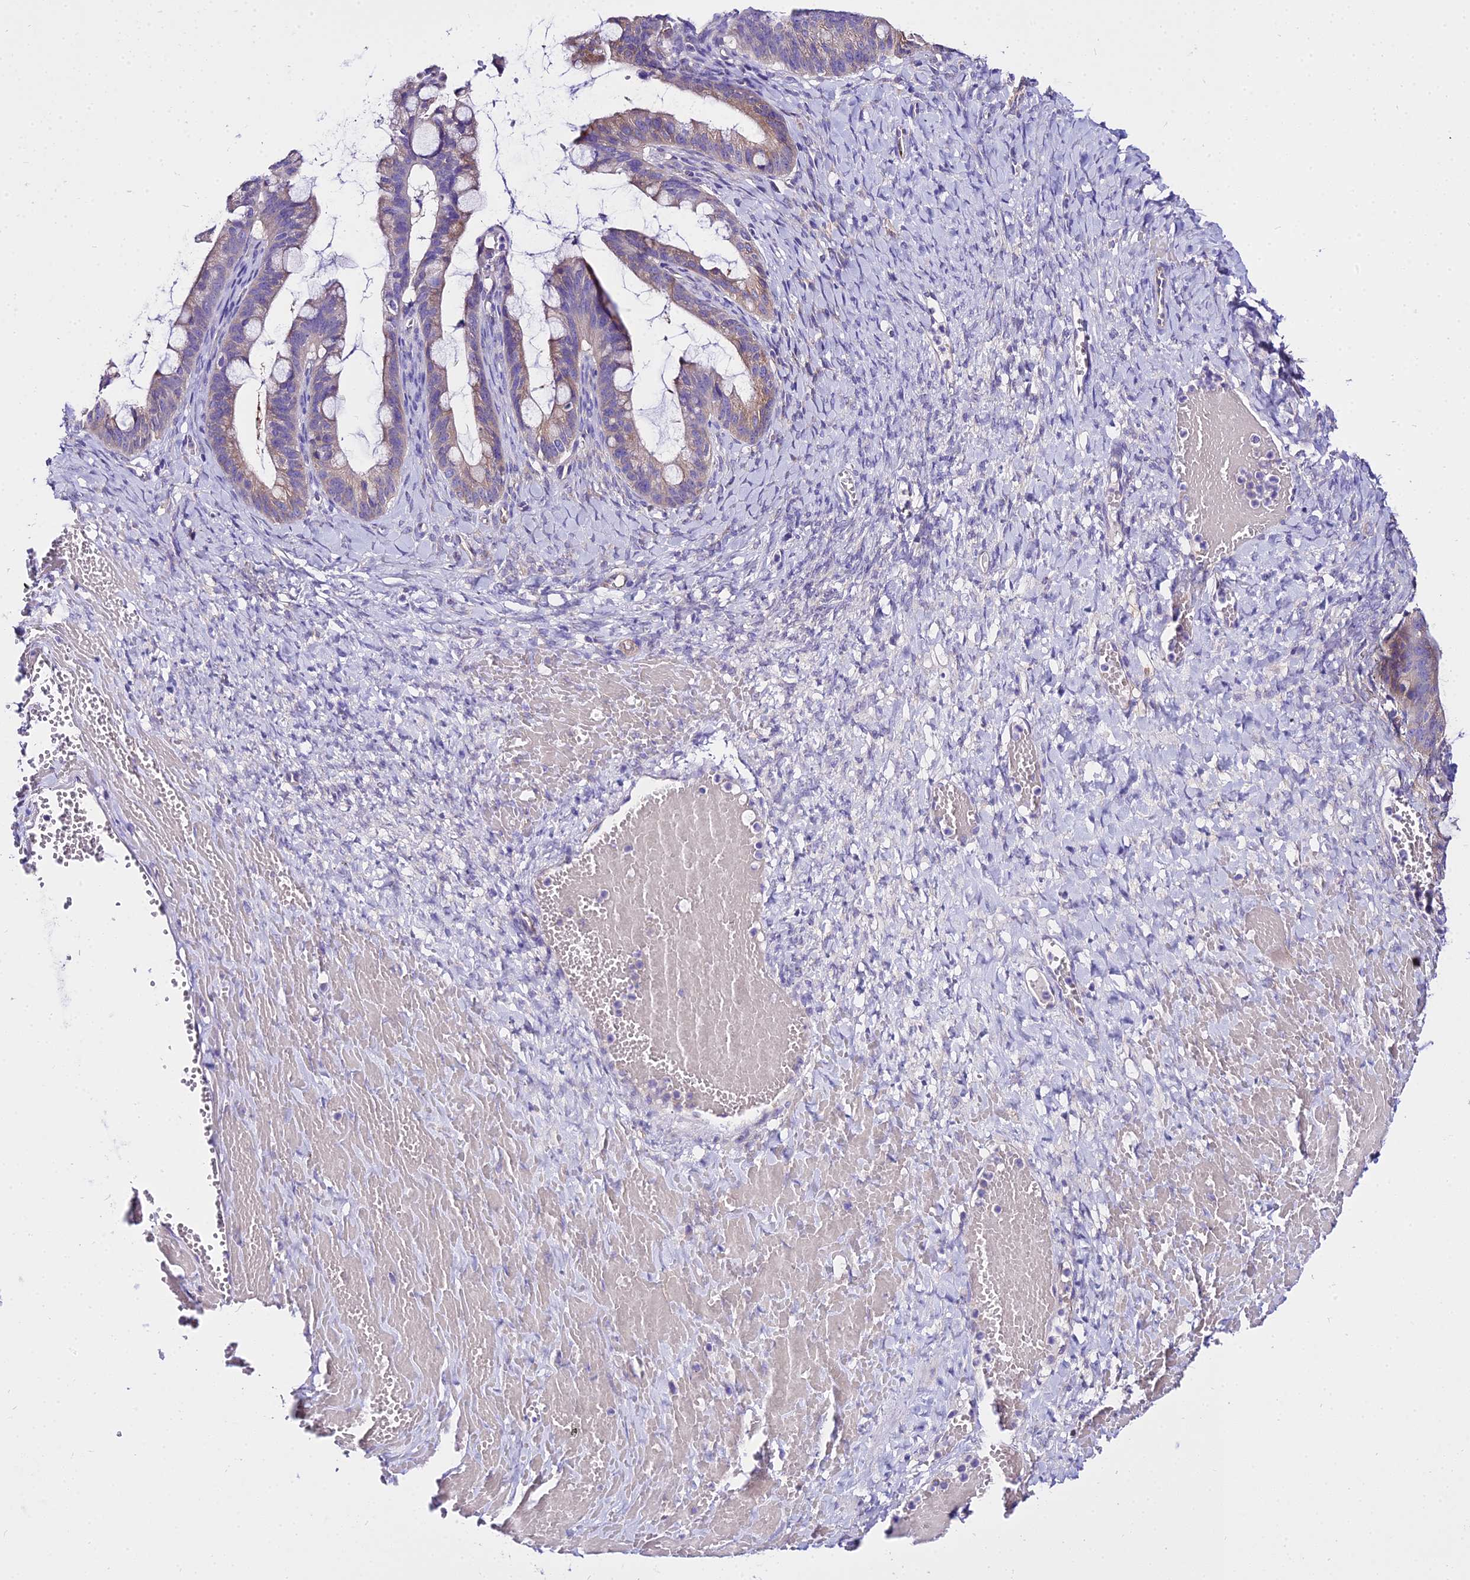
{"staining": {"intensity": "weak", "quantity": "<25%", "location": "cytoplasmic/membranous"}, "tissue": "ovarian cancer", "cell_type": "Tumor cells", "image_type": "cancer", "snomed": [{"axis": "morphology", "description": "Cystadenocarcinoma, mucinous, NOS"}, {"axis": "topography", "description": "Ovary"}], "caption": "Immunohistochemistry (IHC) image of neoplastic tissue: ovarian cancer (mucinous cystadenocarcinoma) stained with DAB (3,3'-diaminobenzidine) exhibits no significant protein positivity in tumor cells.", "gene": "TUBA3D", "patient": {"sex": "female", "age": 73}}